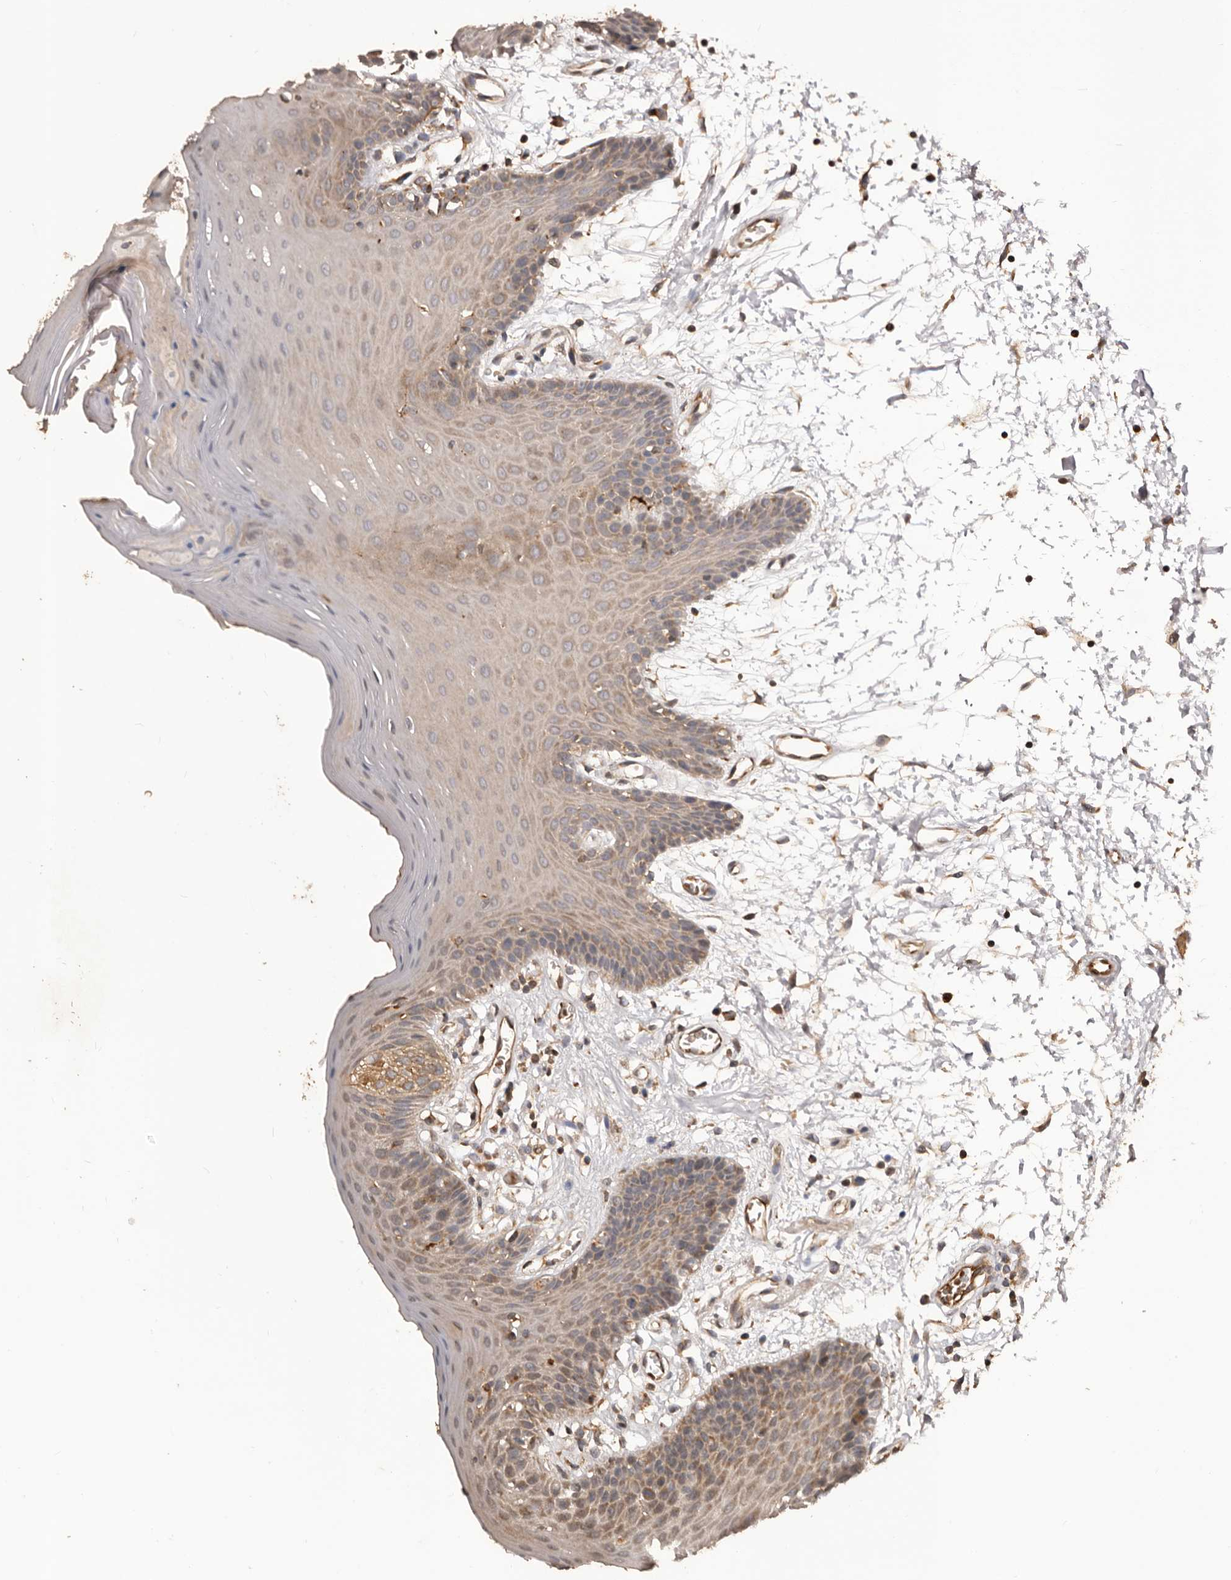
{"staining": {"intensity": "moderate", "quantity": "25%-75%", "location": "cytoplasmic/membranous"}, "tissue": "oral mucosa", "cell_type": "Squamous epithelial cells", "image_type": "normal", "snomed": [{"axis": "morphology", "description": "Normal tissue, NOS"}, {"axis": "morphology", "description": "Squamous cell carcinoma, NOS"}, {"axis": "topography", "description": "Skeletal muscle"}, {"axis": "topography", "description": "Oral tissue"}, {"axis": "topography", "description": "Salivary gland"}, {"axis": "topography", "description": "Head-Neck"}], "caption": "IHC image of benign oral mucosa stained for a protein (brown), which shows medium levels of moderate cytoplasmic/membranous staining in approximately 25%-75% of squamous epithelial cells.", "gene": "QRSL1", "patient": {"sex": "male", "age": 54}}